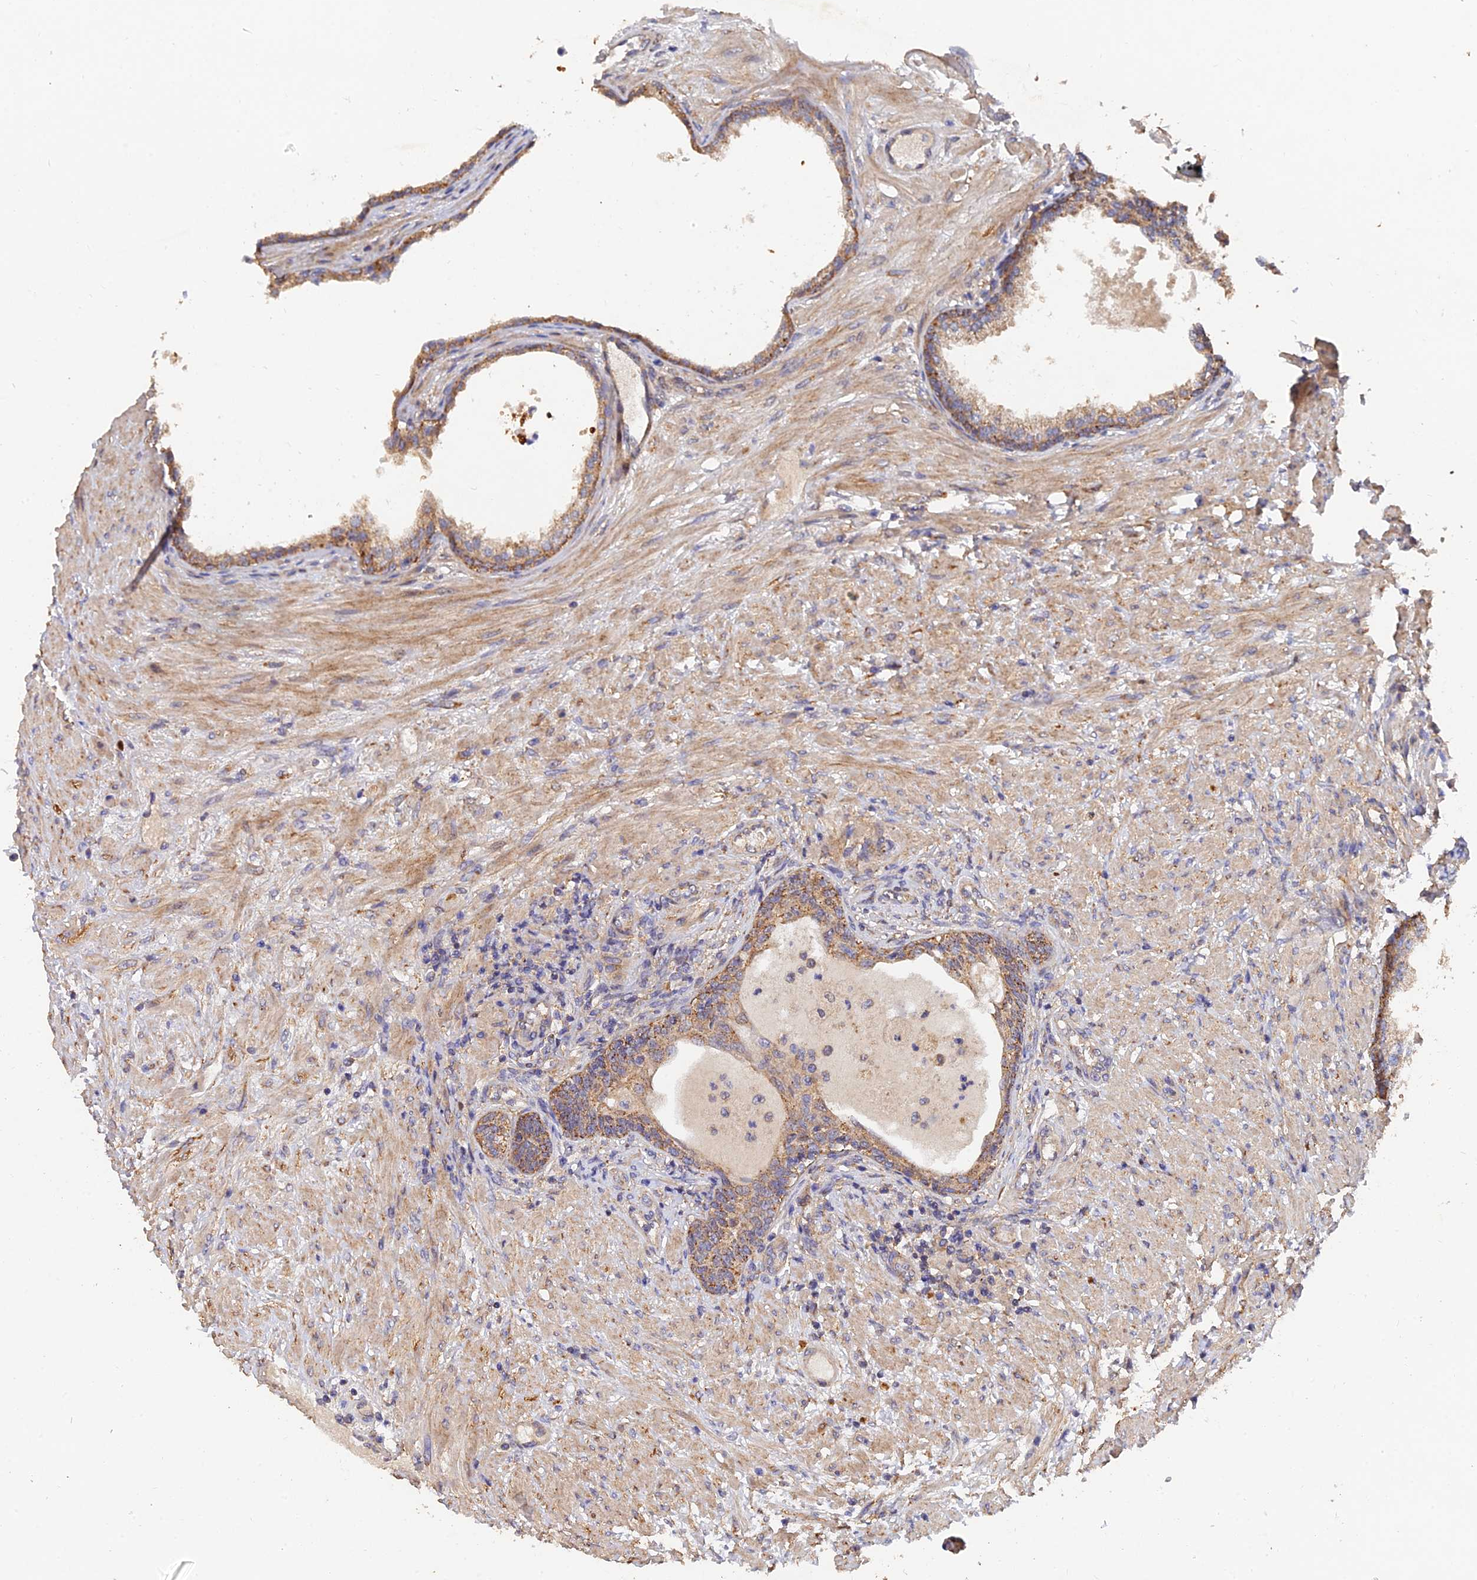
{"staining": {"intensity": "moderate", "quantity": ">75%", "location": "cytoplasmic/membranous"}, "tissue": "prostate", "cell_type": "Glandular cells", "image_type": "normal", "snomed": [{"axis": "morphology", "description": "Normal tissue, NOS"}, {"axis": "topography", "description": "Prostate"}], "caption": "Approximately >75% of glandular cells in normal human prostate reveal moderate cytoplasmic/membranous protein staining as visualized by brown immunohistochemical staining.", "gene": "SLC38A11", "patient": {"sex": "male", "age": 76}}